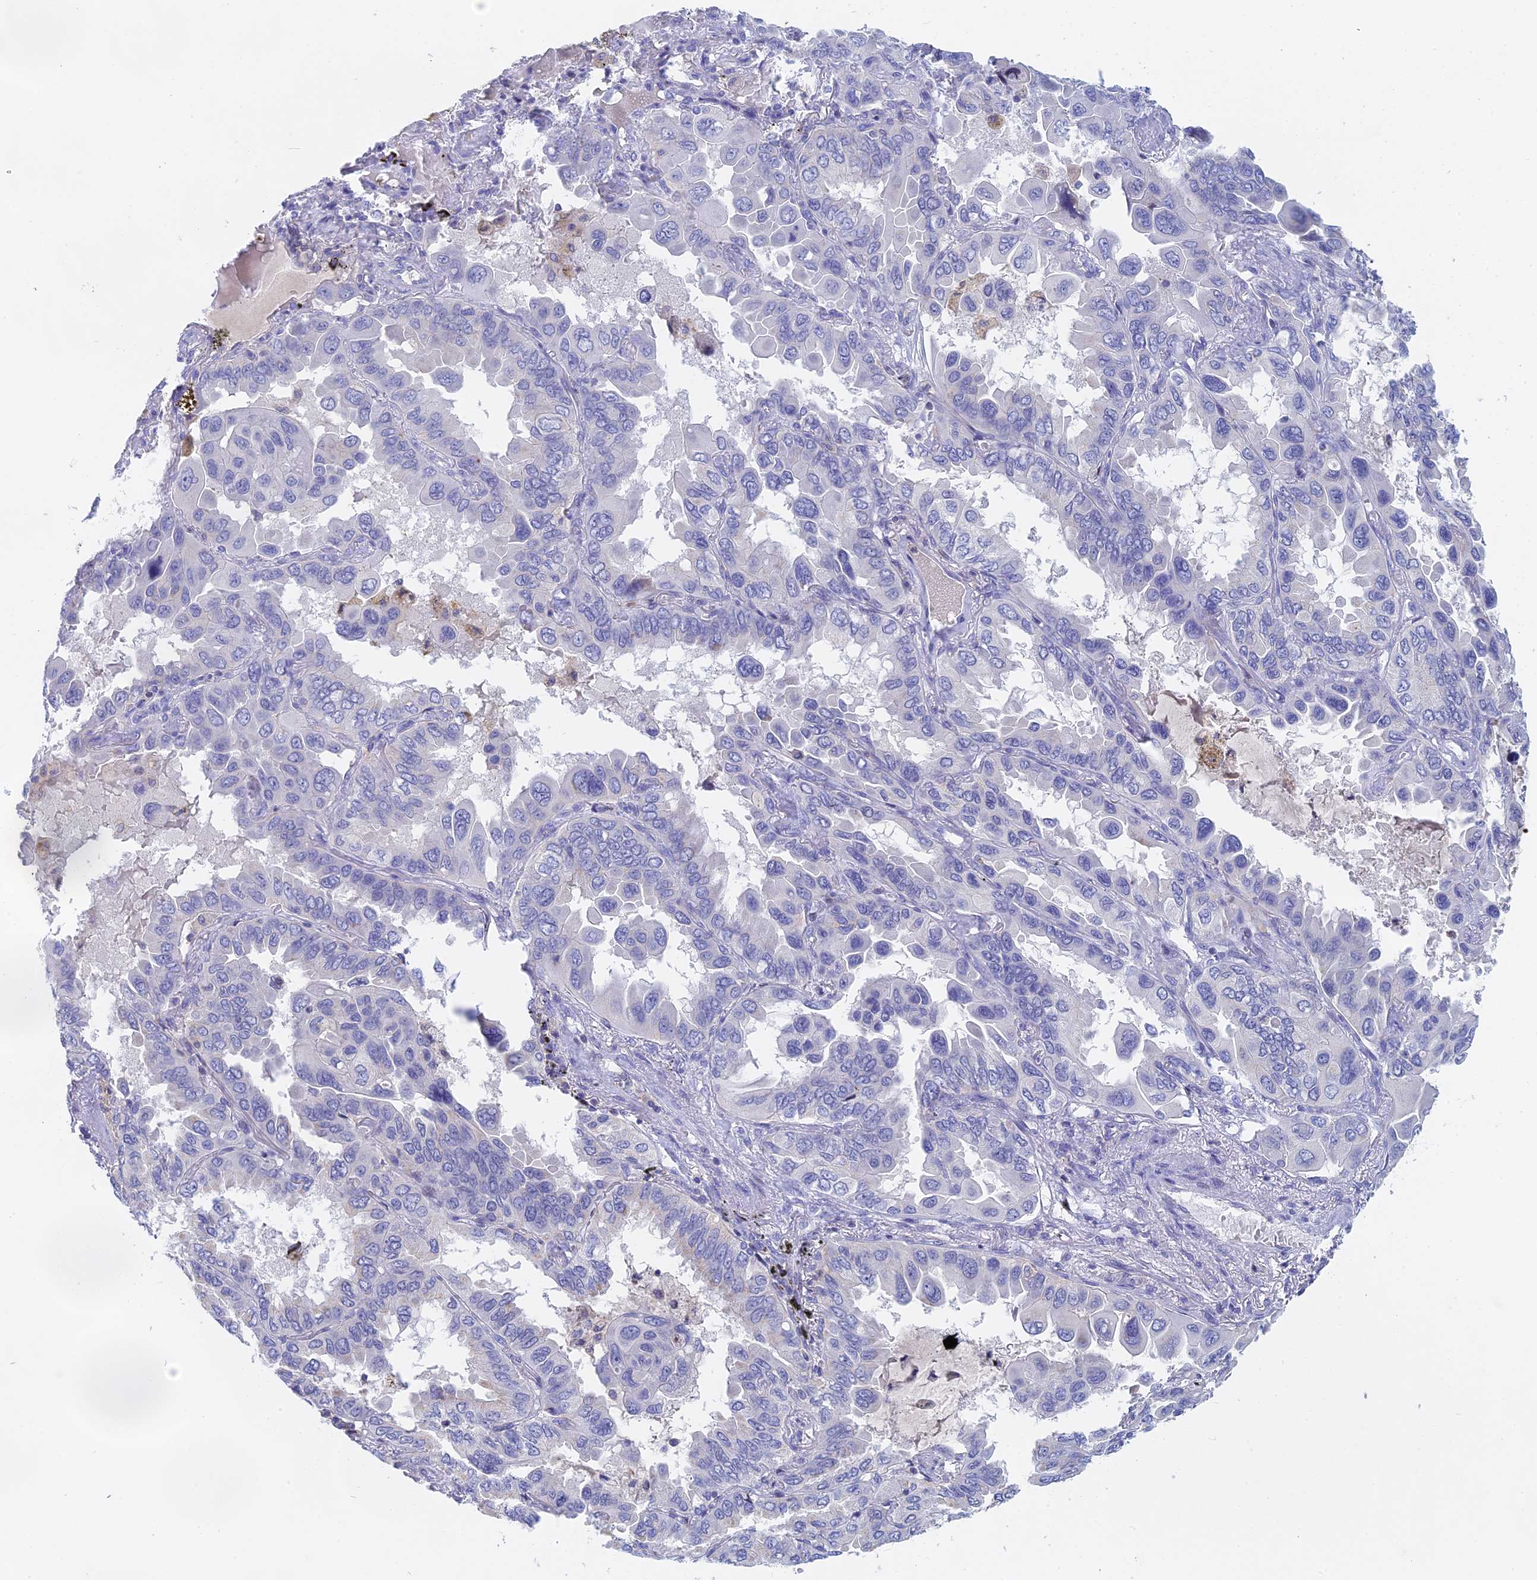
{"staining": {"intensity": "negative", "quantity": "none", "location": "none"}, "tissue": "lung cancer", "cell_type": "Tumor cells", "image_type": "cancer", "snomed": [{"axis": "morphology", "description": "Adenocarcinoma, NOS"}, {"axis": "topography", "description": "Lung"}], "caption": "The immunohistochemistry histopathology image has no significant positivity in tumor cells of lung cancer tissue.", "gene": "ACP7", "patient": {"sex": "male", "age": 64}}